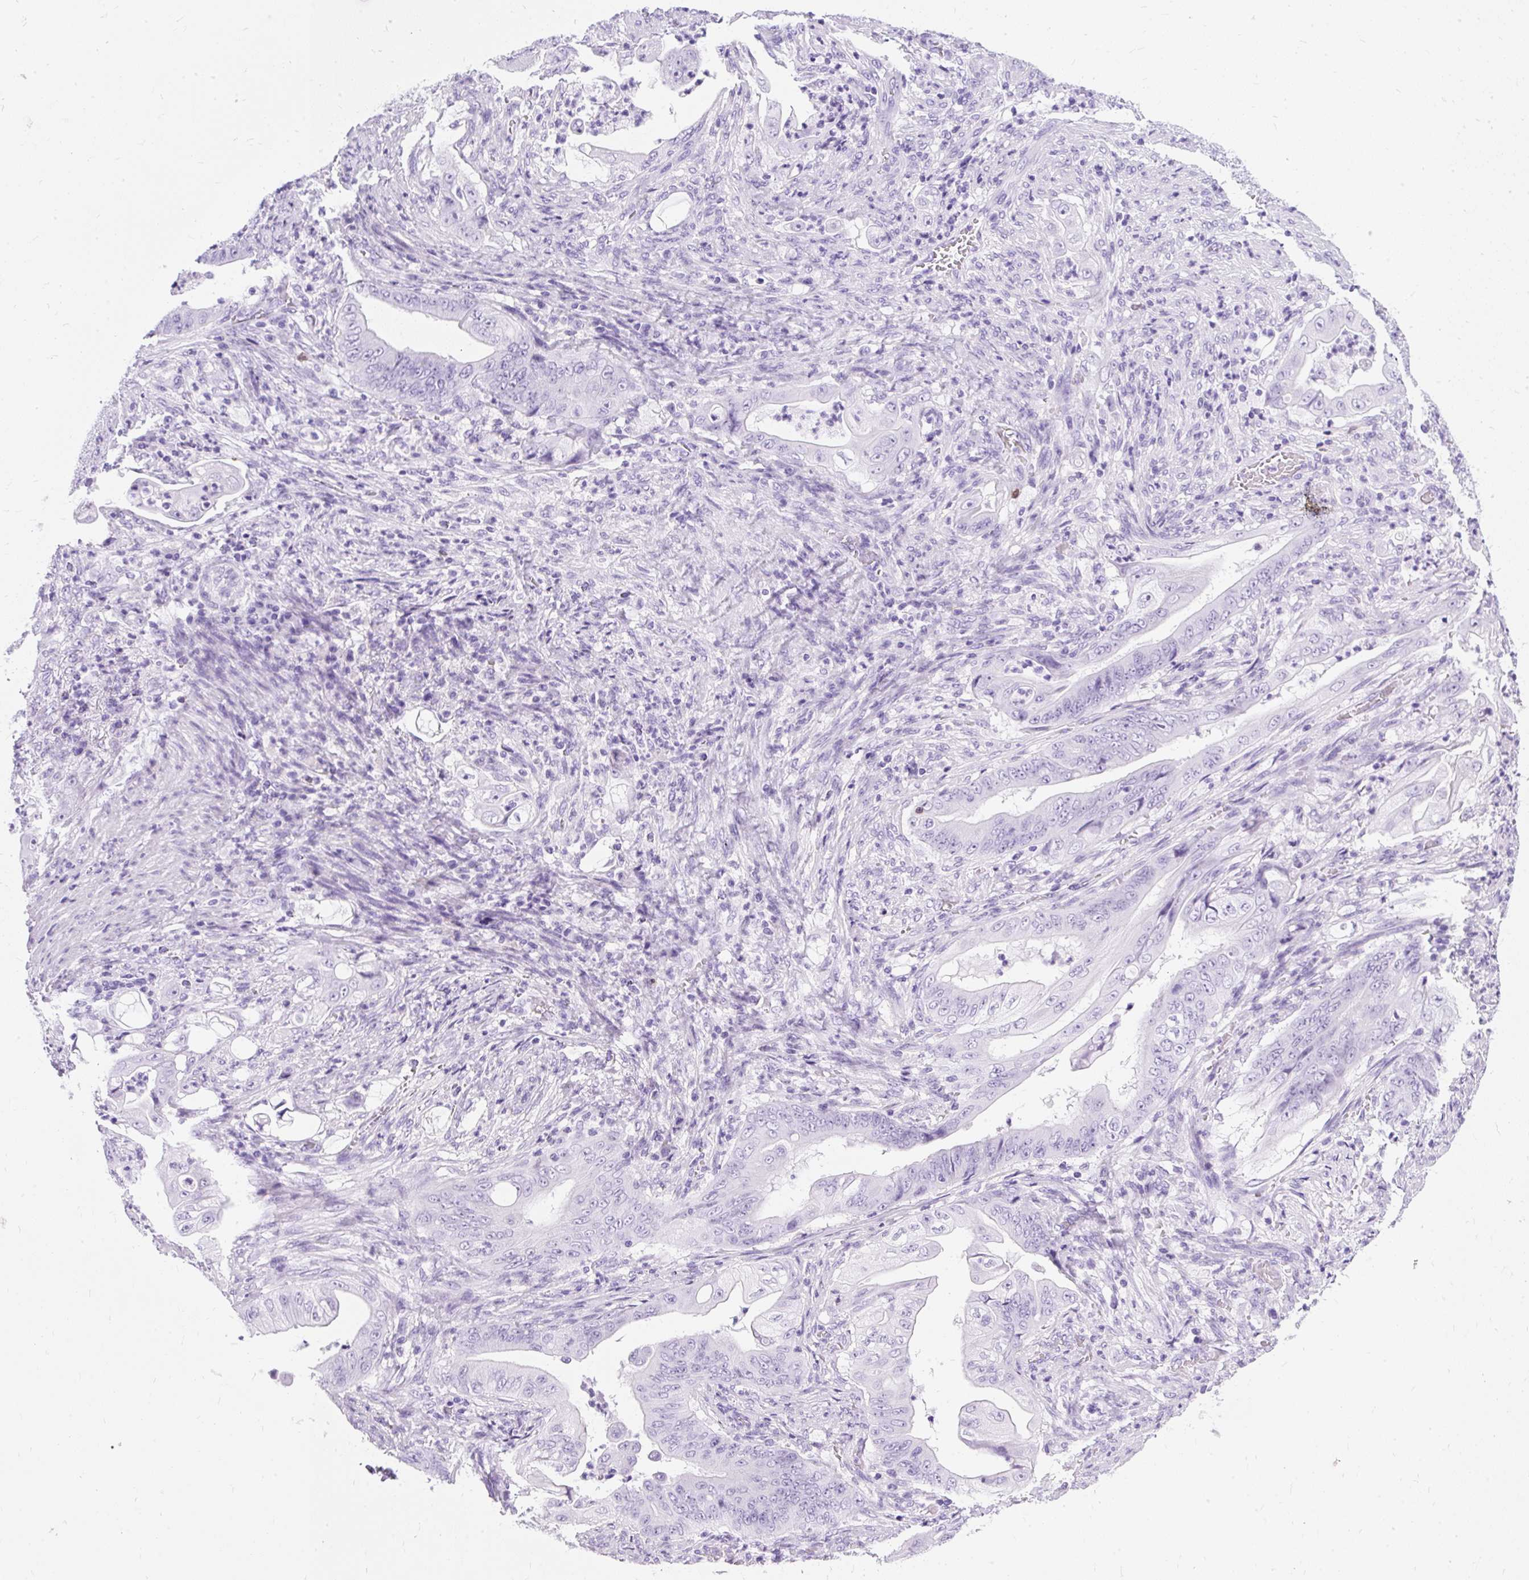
{"staining": {"intensity": "negative", "quantity": "none", "location": "none"}, "tissue": "stomach cancer", "cell_type": "Tumor cells", "image_type": "cancer", "snomed": [{"axis": "morphology", "description": "Adenocarcinoma, NOS"}, {"axis": "topography", "description": "Stomach"}], "caption": "High power microscopy photomicrograph of an immunohistochemistry (IHC) image of stomach cancer, revealing no significant positivity in tumor cells.", "gene": "PVALB", "patient": {"sex": "female", "age": 73}}